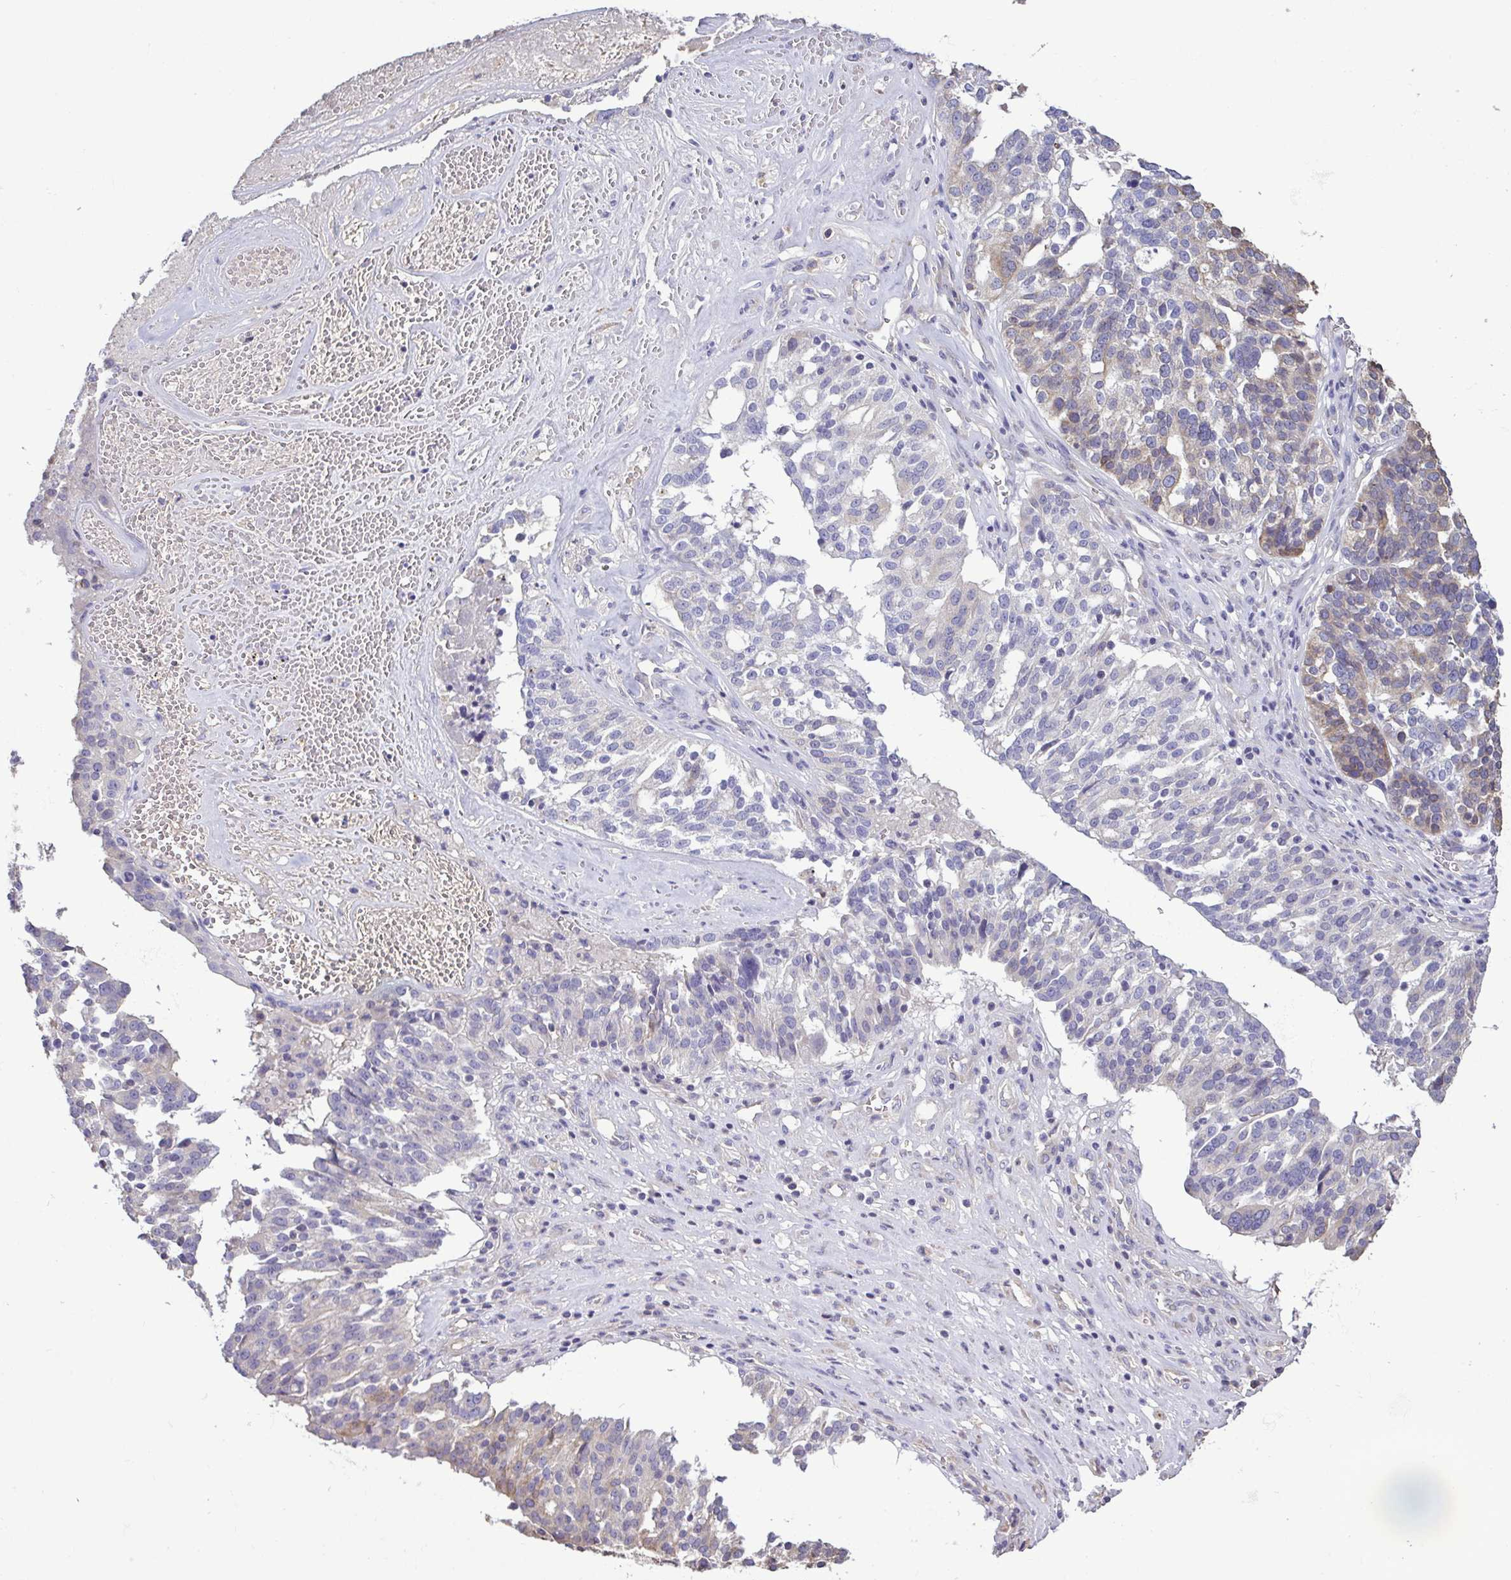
{"staining": {"intensity": "weak", "quantity": "<25%", "location": "cytoplasmic/membranous"}, "tissue": "ovarian cancer", "cell_type": "Tumor cells", "image_type": "cancer", "snomed": [{"axis": "morphology", "description": "Cystadenocarcinoma, serous, NOS"}, {"axis": "topography", "description": "Ovary"}], "caption": "Protein analysis of ovarian serous cystadenocarcinoma exhibits no significant staining in tumor cells.", "gene": "MYL10", "patient": {"sex": "female", "age": 59}}